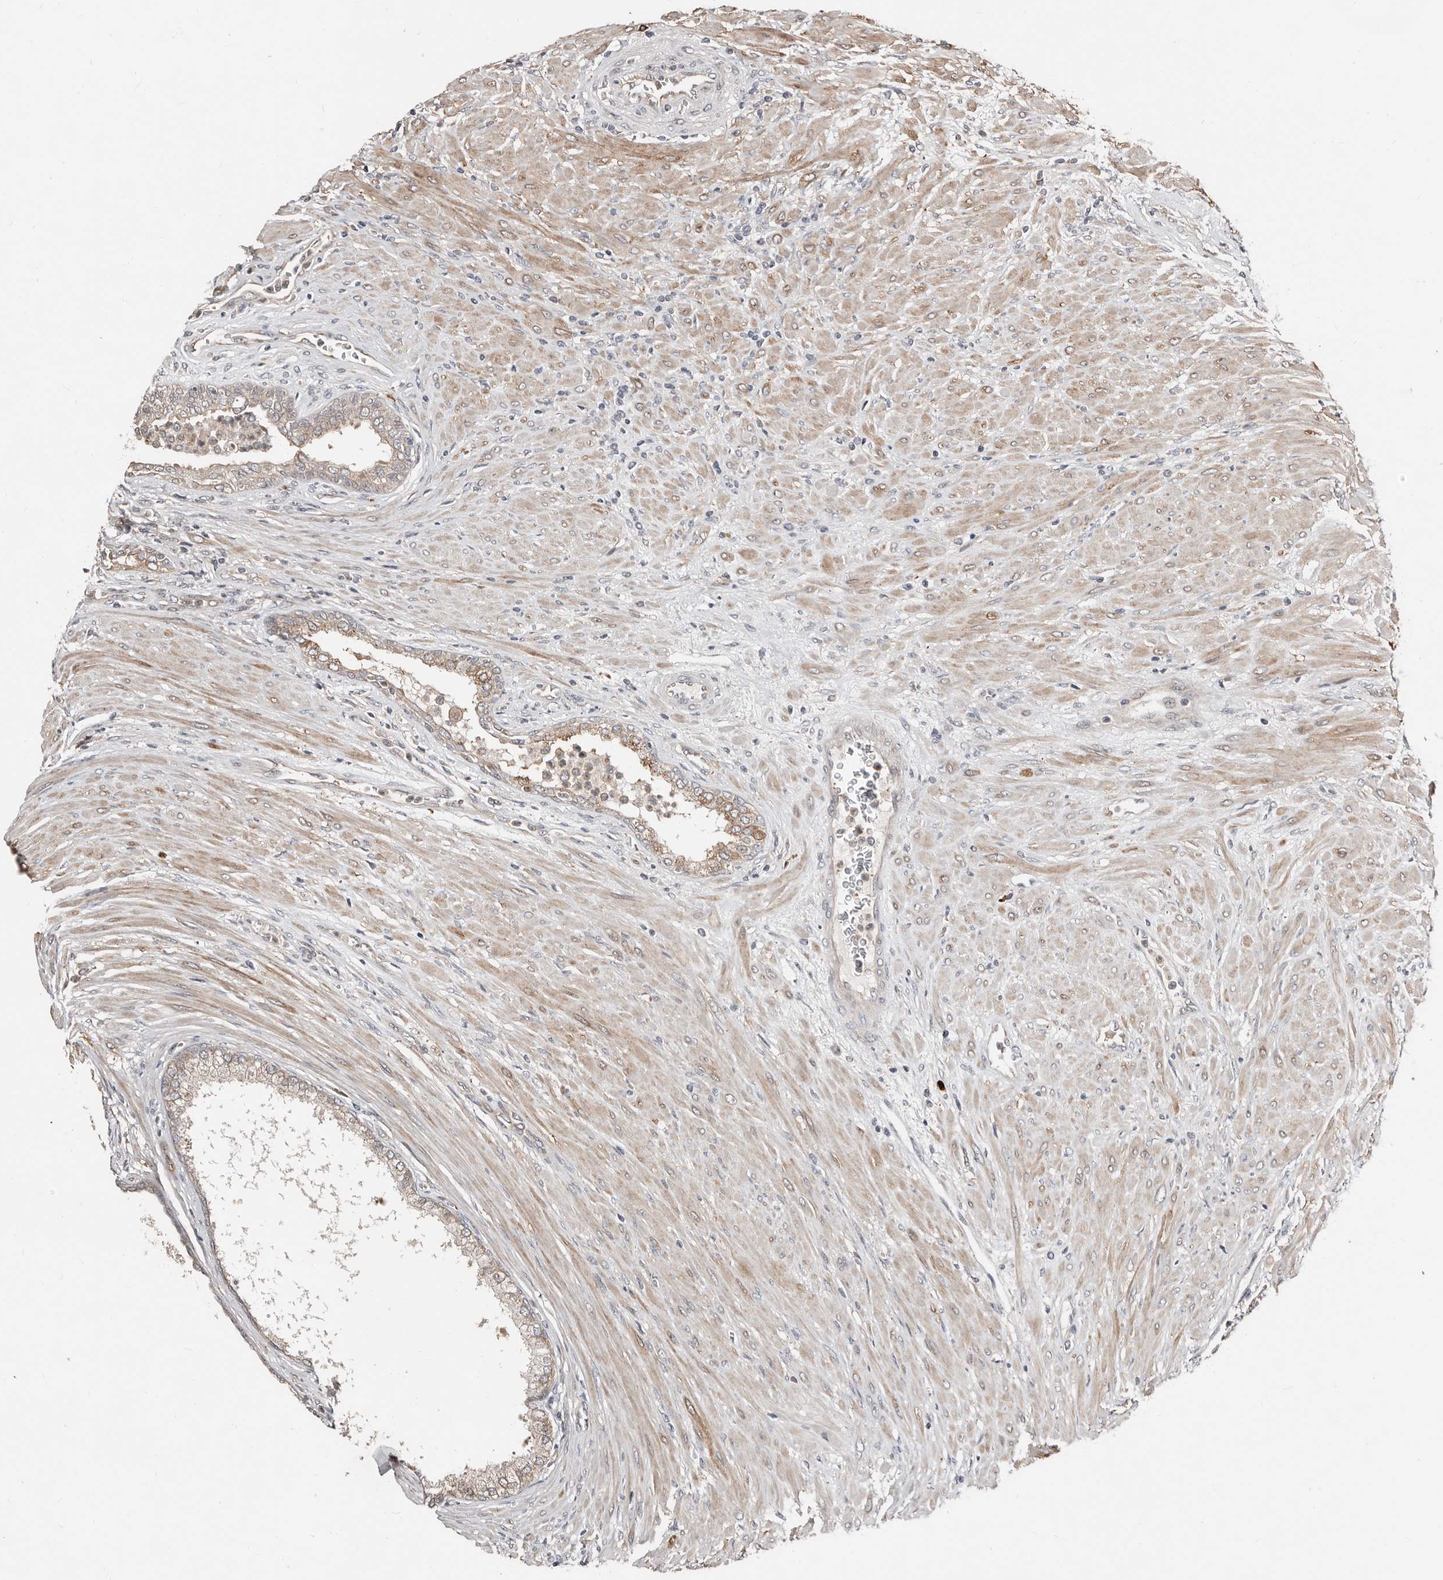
{"staining": {"intensity": "moderate", "quantity": "<25%", "location": "cytoplasmic/membranous"}, "tissue": "prostate cancer", "cell_type": "Tumor cells", "image_type": "cancer", "snomed": [{"axis": "morphology", "description": "Normal tissue, NOS"}, {"axis": "morphology", "description": "Adenocarcinoma, Low grade"}, {"axis": "topography", "description": "Prostate"}, {"axis": "topography", "description": "Peripheral nerve tissue"}], "caption": "A brown stain highlights moderate cytoplasmic/membranous expression of a protein in prostate cancer tumor cells.", "gene": "SMYD4", "patient": {"sex": "male", "age": 71}}